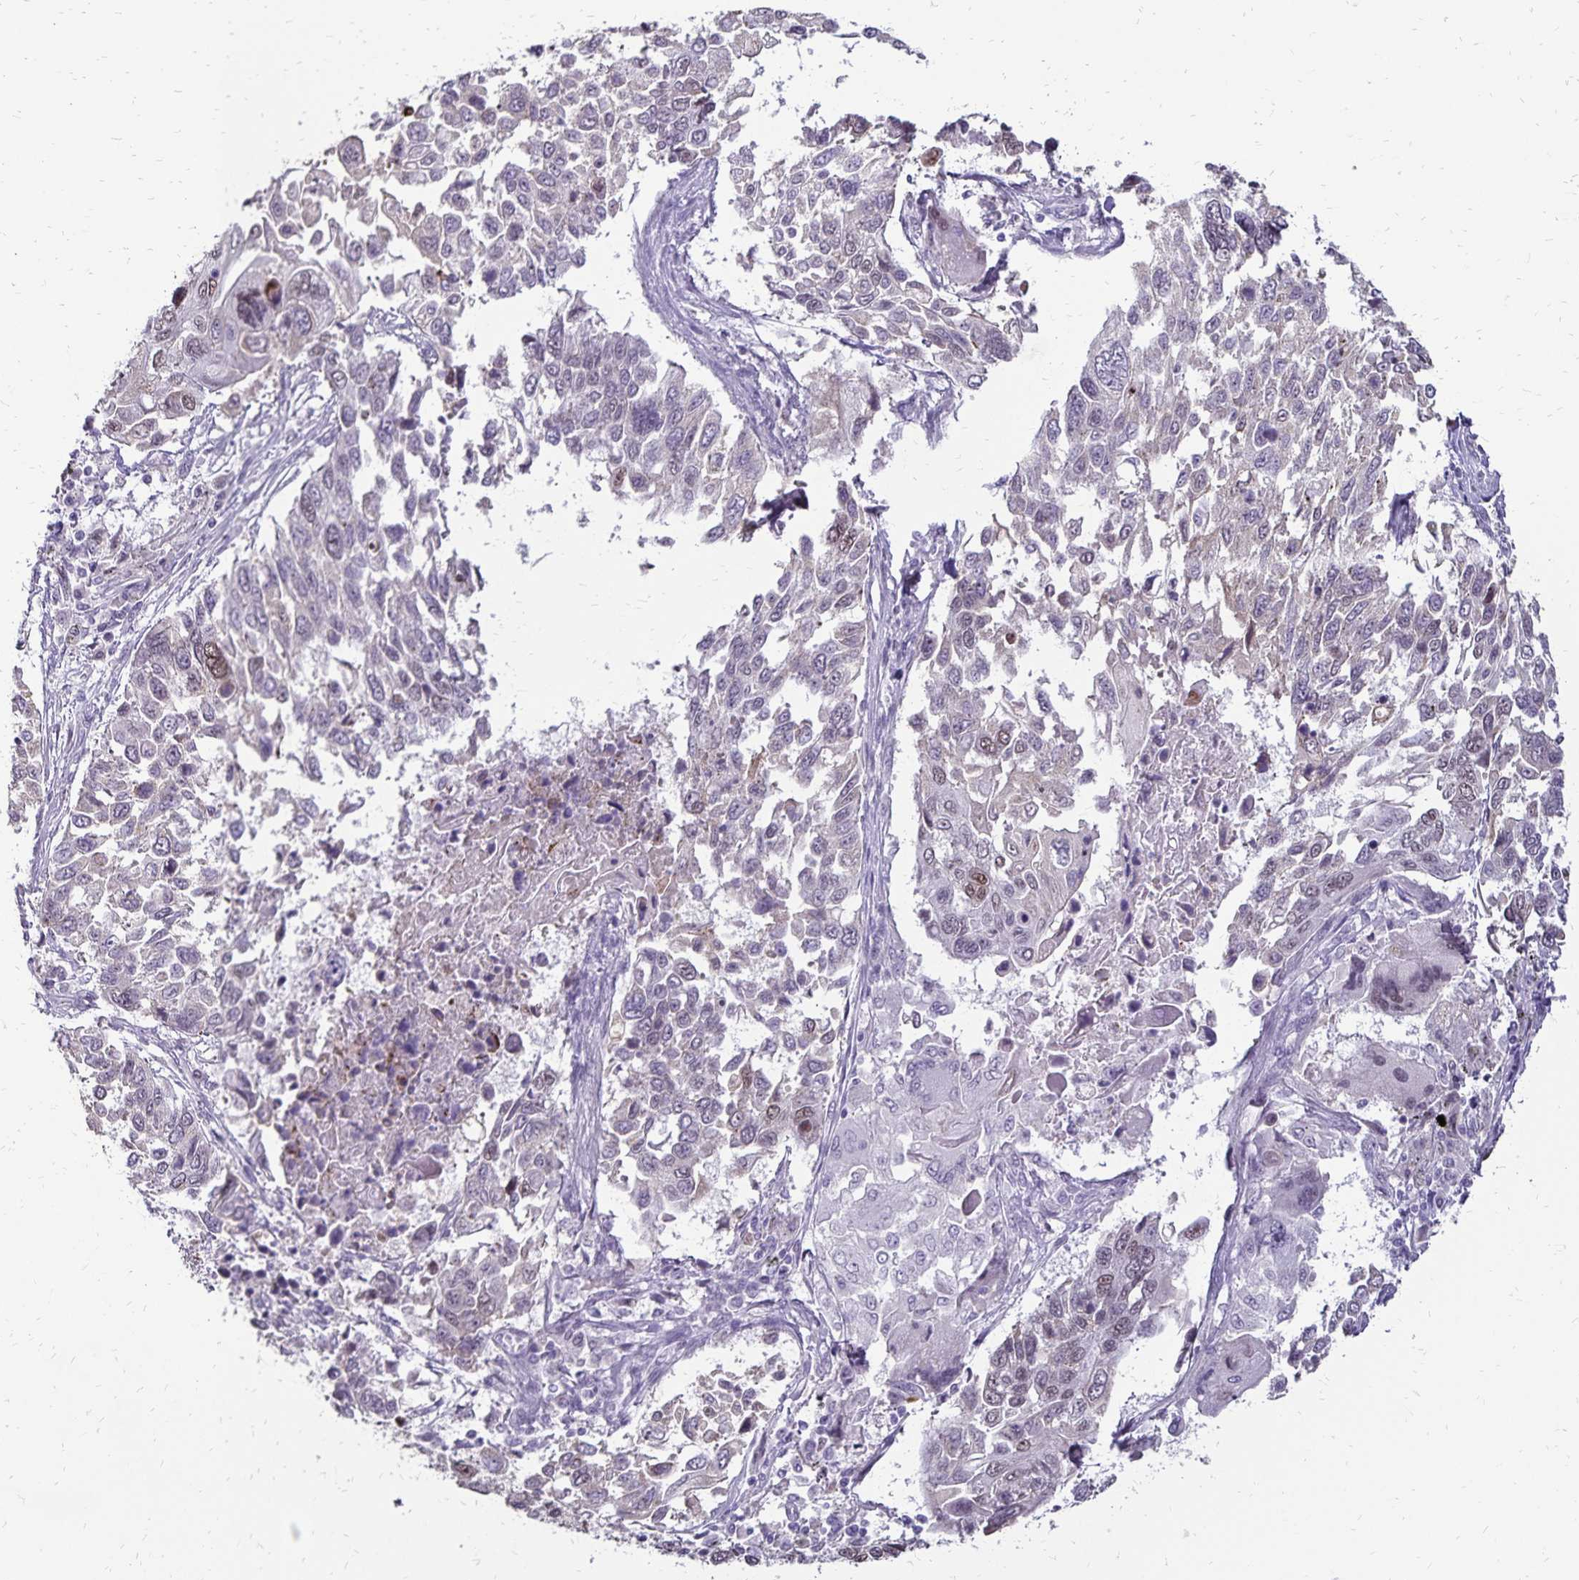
{"staining": {"intensity": "moderate", "quantity": "<25%", "location": "nuclear"}, "tissue": "lung cancer", "cell_type": "Tumor cells", "image_type": "cancer", "snomed": [{"axis": "morphology", "description": "Squamous cell carcinoma, NOS"}, {"axis": "topography", "description": "Lung"}], "caption": "Protein staining of lung cancer tissue displays moderate nuclear positivity in about <25% of tumor cells.", "gene": "POLB", "patient": {"sex": "male", "age": 62}}